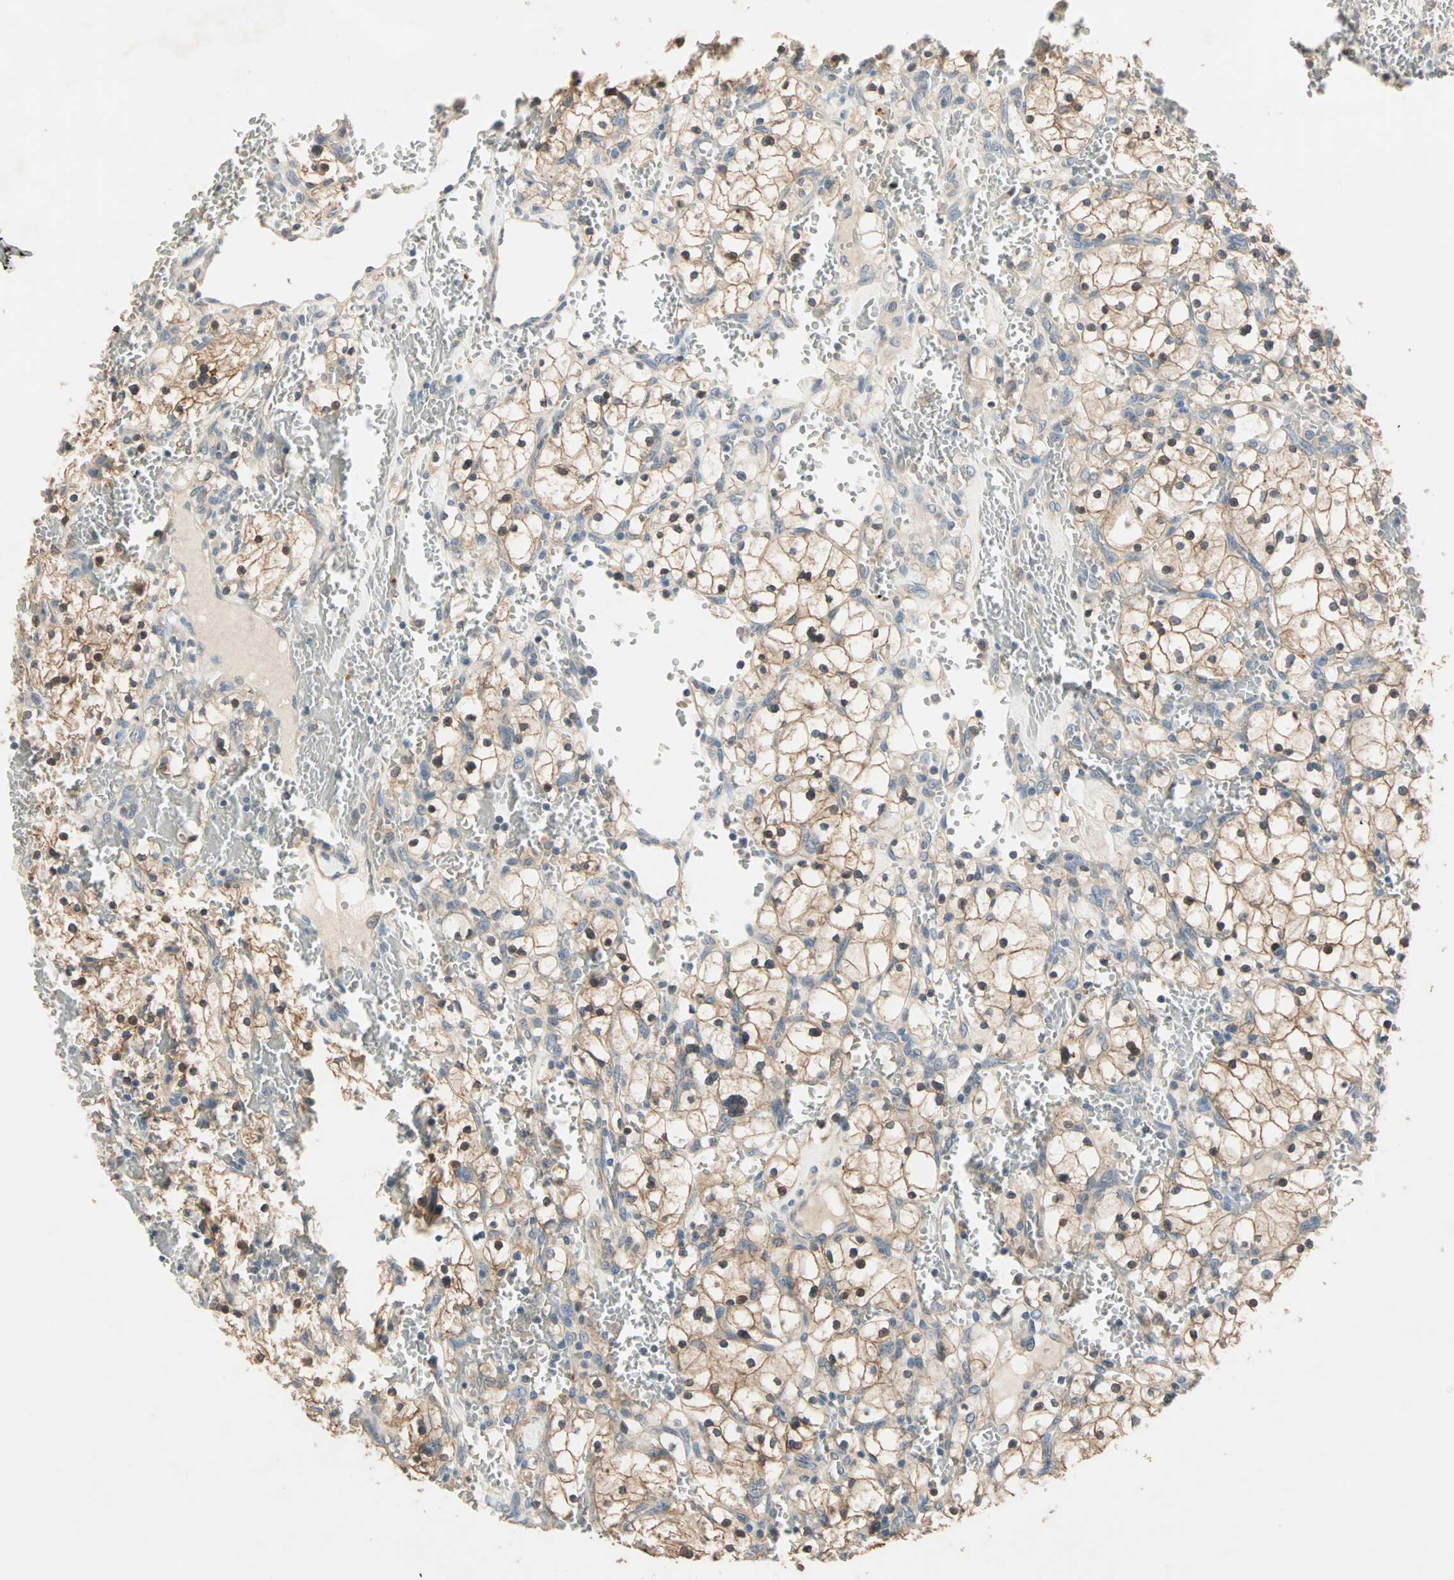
{"staining": {"intensity": "moderate", "quantity": ">75%", "location": "cytoplasmic/membranous,nuclear"}, "tissue": "renal cancer", "cell_type": "Tumor cells", "image_type": "cancer", "snomed": [{"axis": "morphology", "description": "Adenocarcinoma, NOS"}, {"axis": "topography", "description": "Kidney"}], "caption": "Immunohistochemical staining of human renal cancer (adenocarcinoma) shows moderate cytoplasmic/membranous and nuclear protein staining in about >75% of tumor cells.", "gene": "TTF2", "patient": {"sex": "female", "age": 83}}